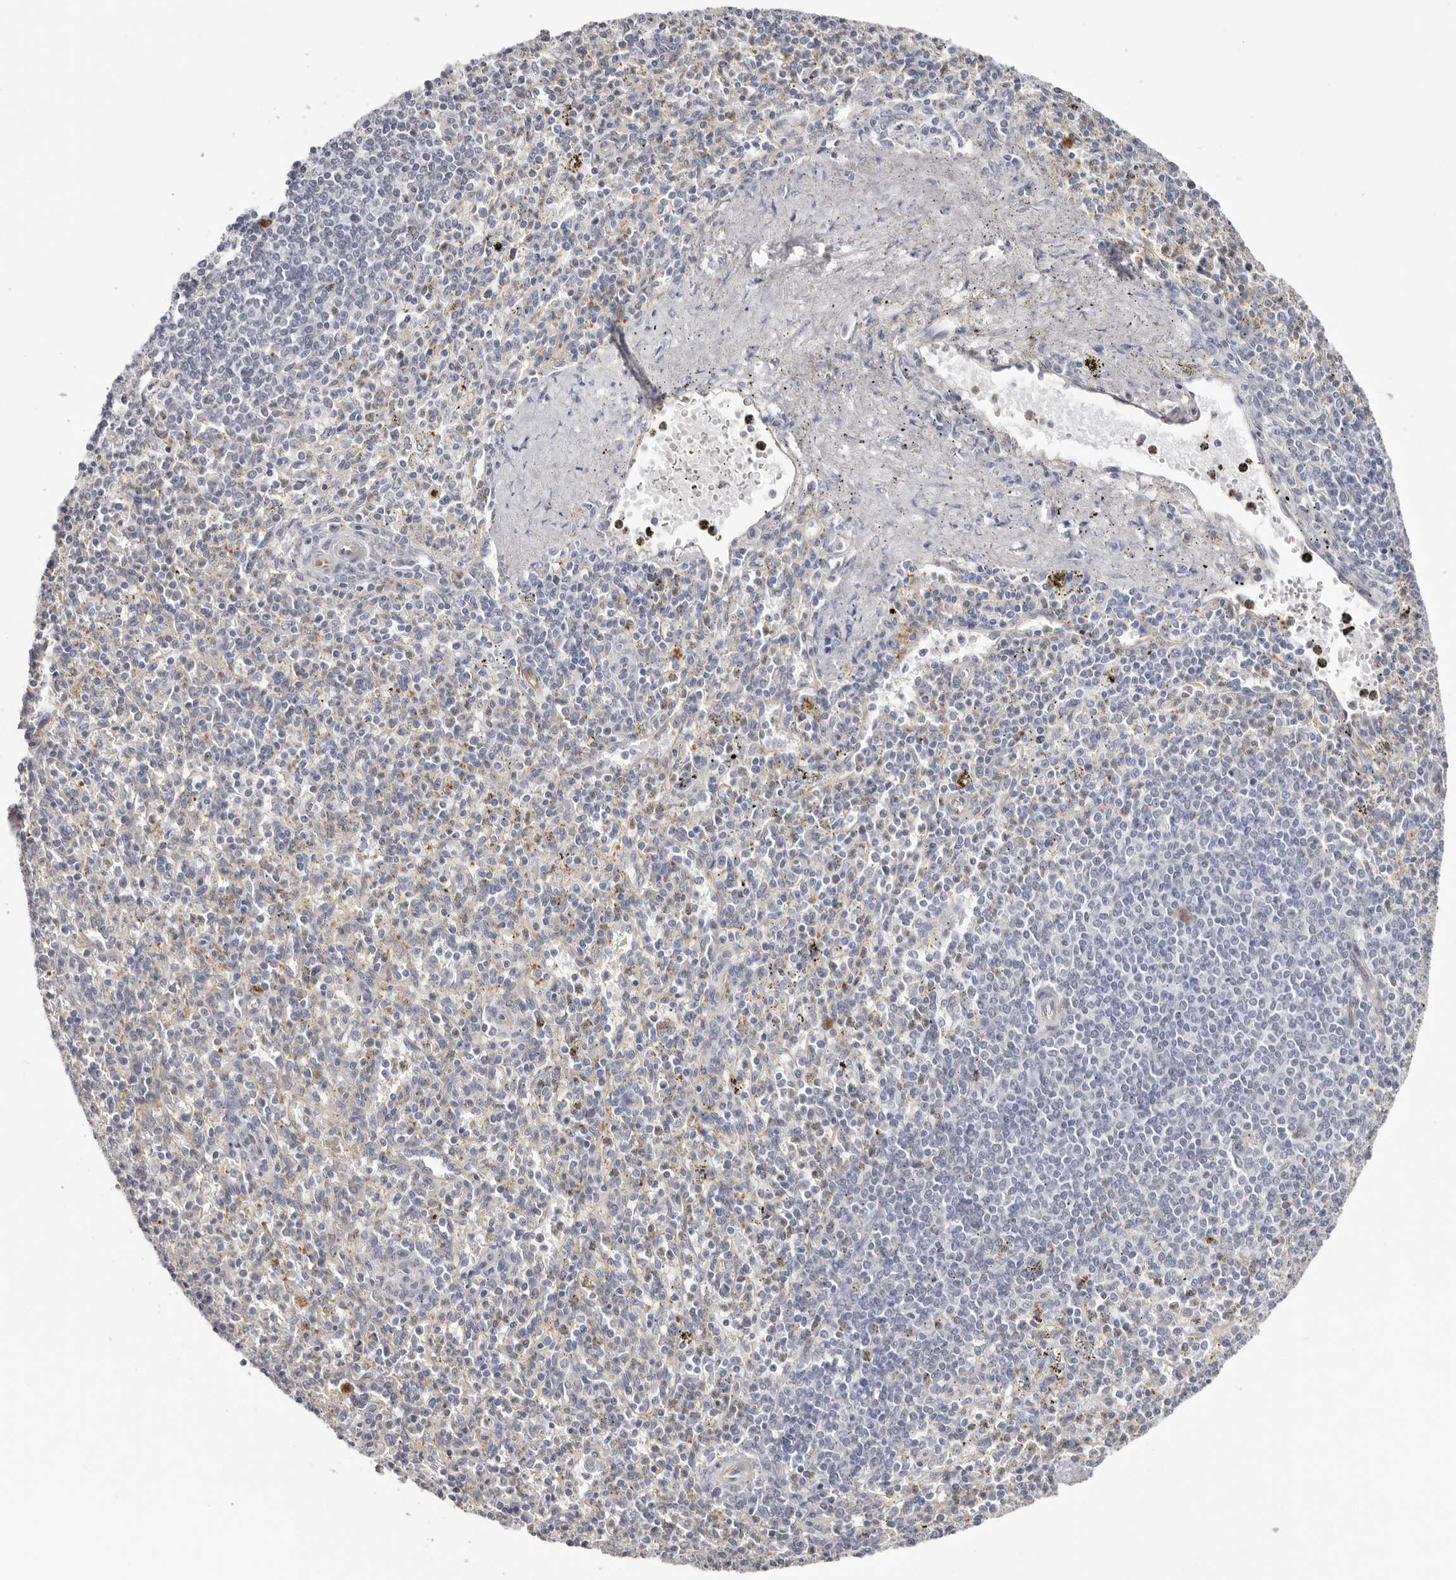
{"staining": {"intensity": "weak", "quantity": "<25%", "location": "cytoplasmic/membranous"}, "tissue": "spleen", "cell_type": "Cells in red pulp", "image_type": "normal", "snomed": [{"axis": "morphology", "description": "Normal tissue, NOS"}, {"axis": "topography", "description": "Spleen"}], "caption": "The micrograph exhibits no staining of cells in red pulp in benign spleen.", "gene": "PKDCC", "patient": {"sex": "male", "age": 72}}